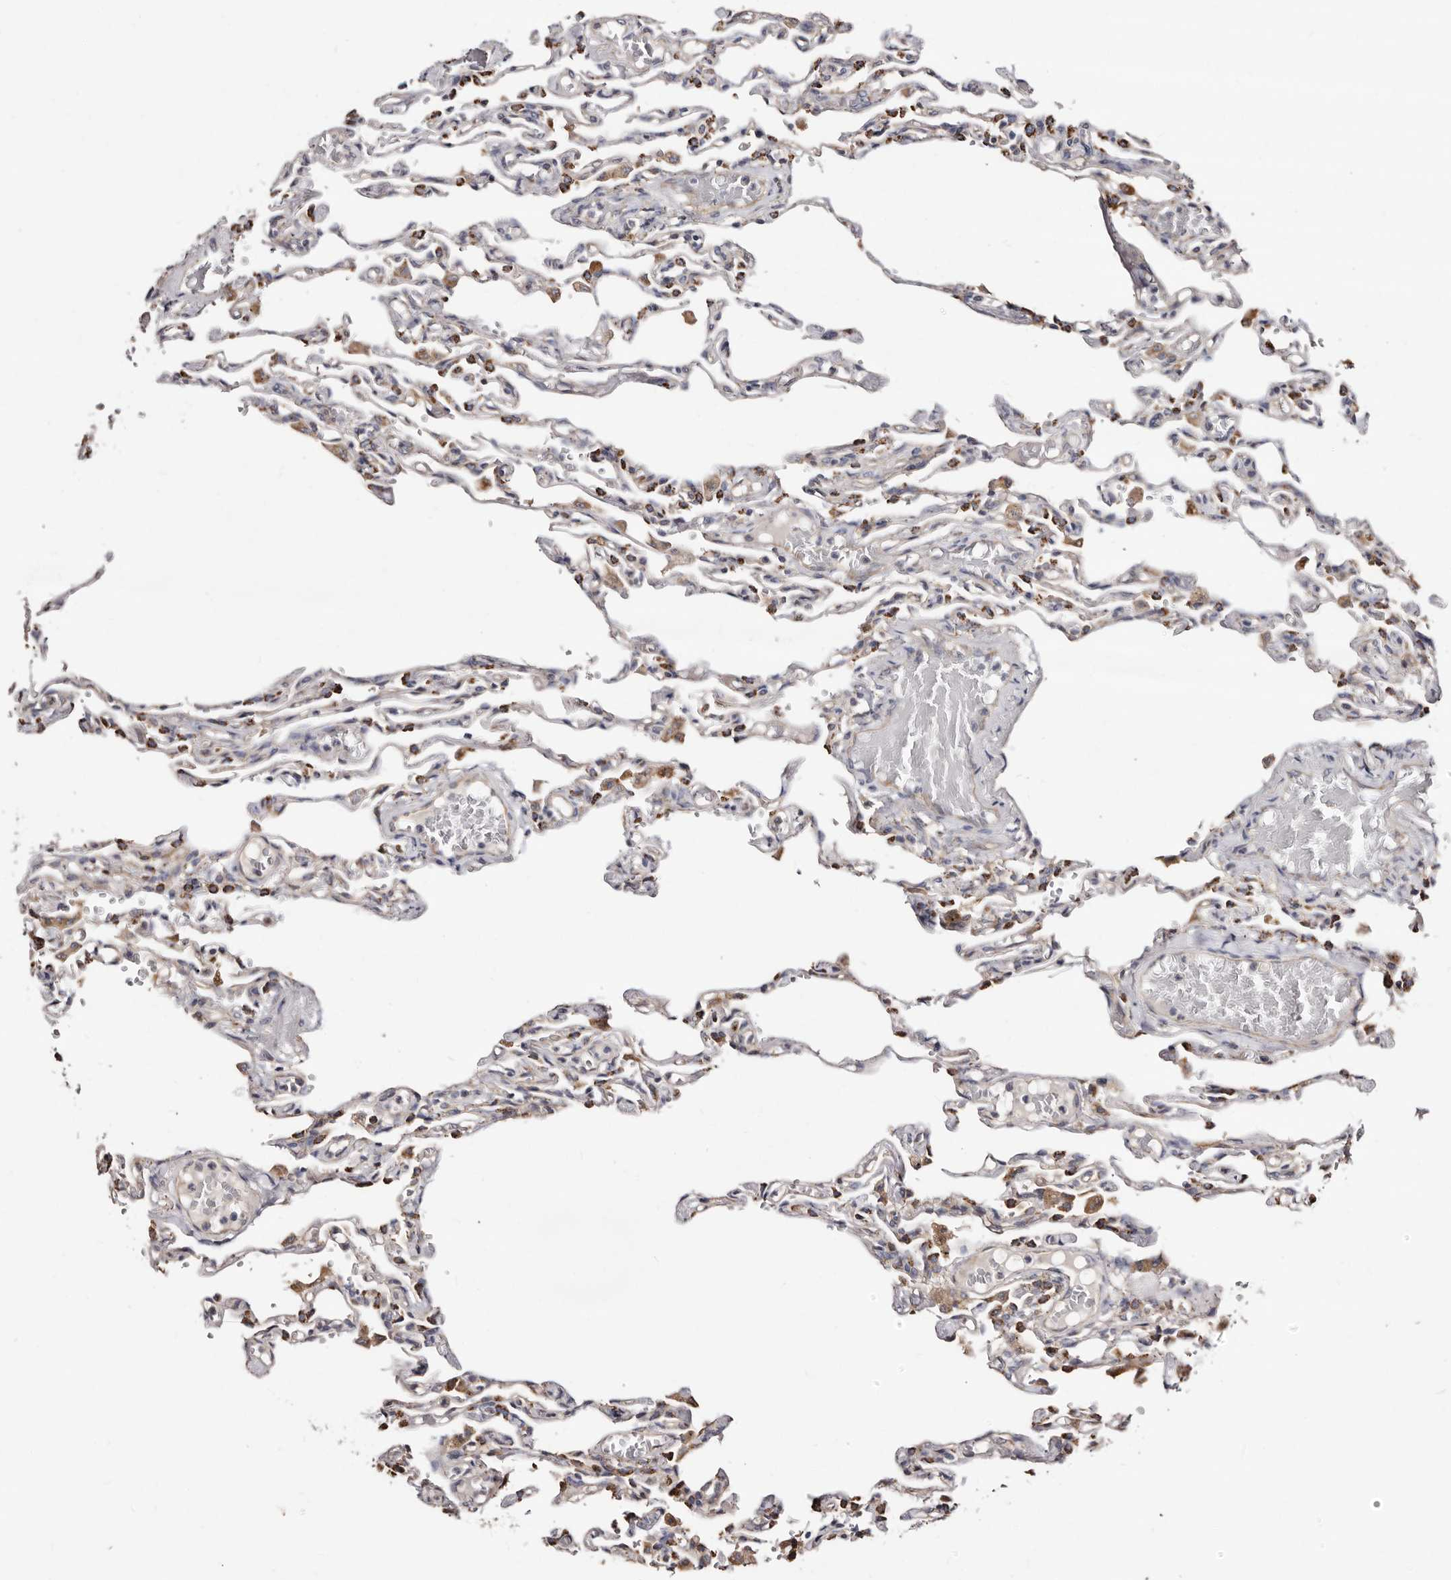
{"staining": {"intensity": "strong", "quantity": "25%-75%", "location": "cytoplasmic/membranous"}, "tissue": "lung", "cell_type": "Alveolar cells", "image_type": "normal", "snomed": [{"axis": "morphology", "description": "Normal tissue, NOS"}, {"axis": "topography", "description": "Lung"}], "caption": "Immunohistochemical staining of benign lung reveals high levels of strong cytoplasmic/membranous positivity in about 25%-75% of alveolar cells.", "gene": "LUZP1", "patient": {"sex": "male", "age": 21}}